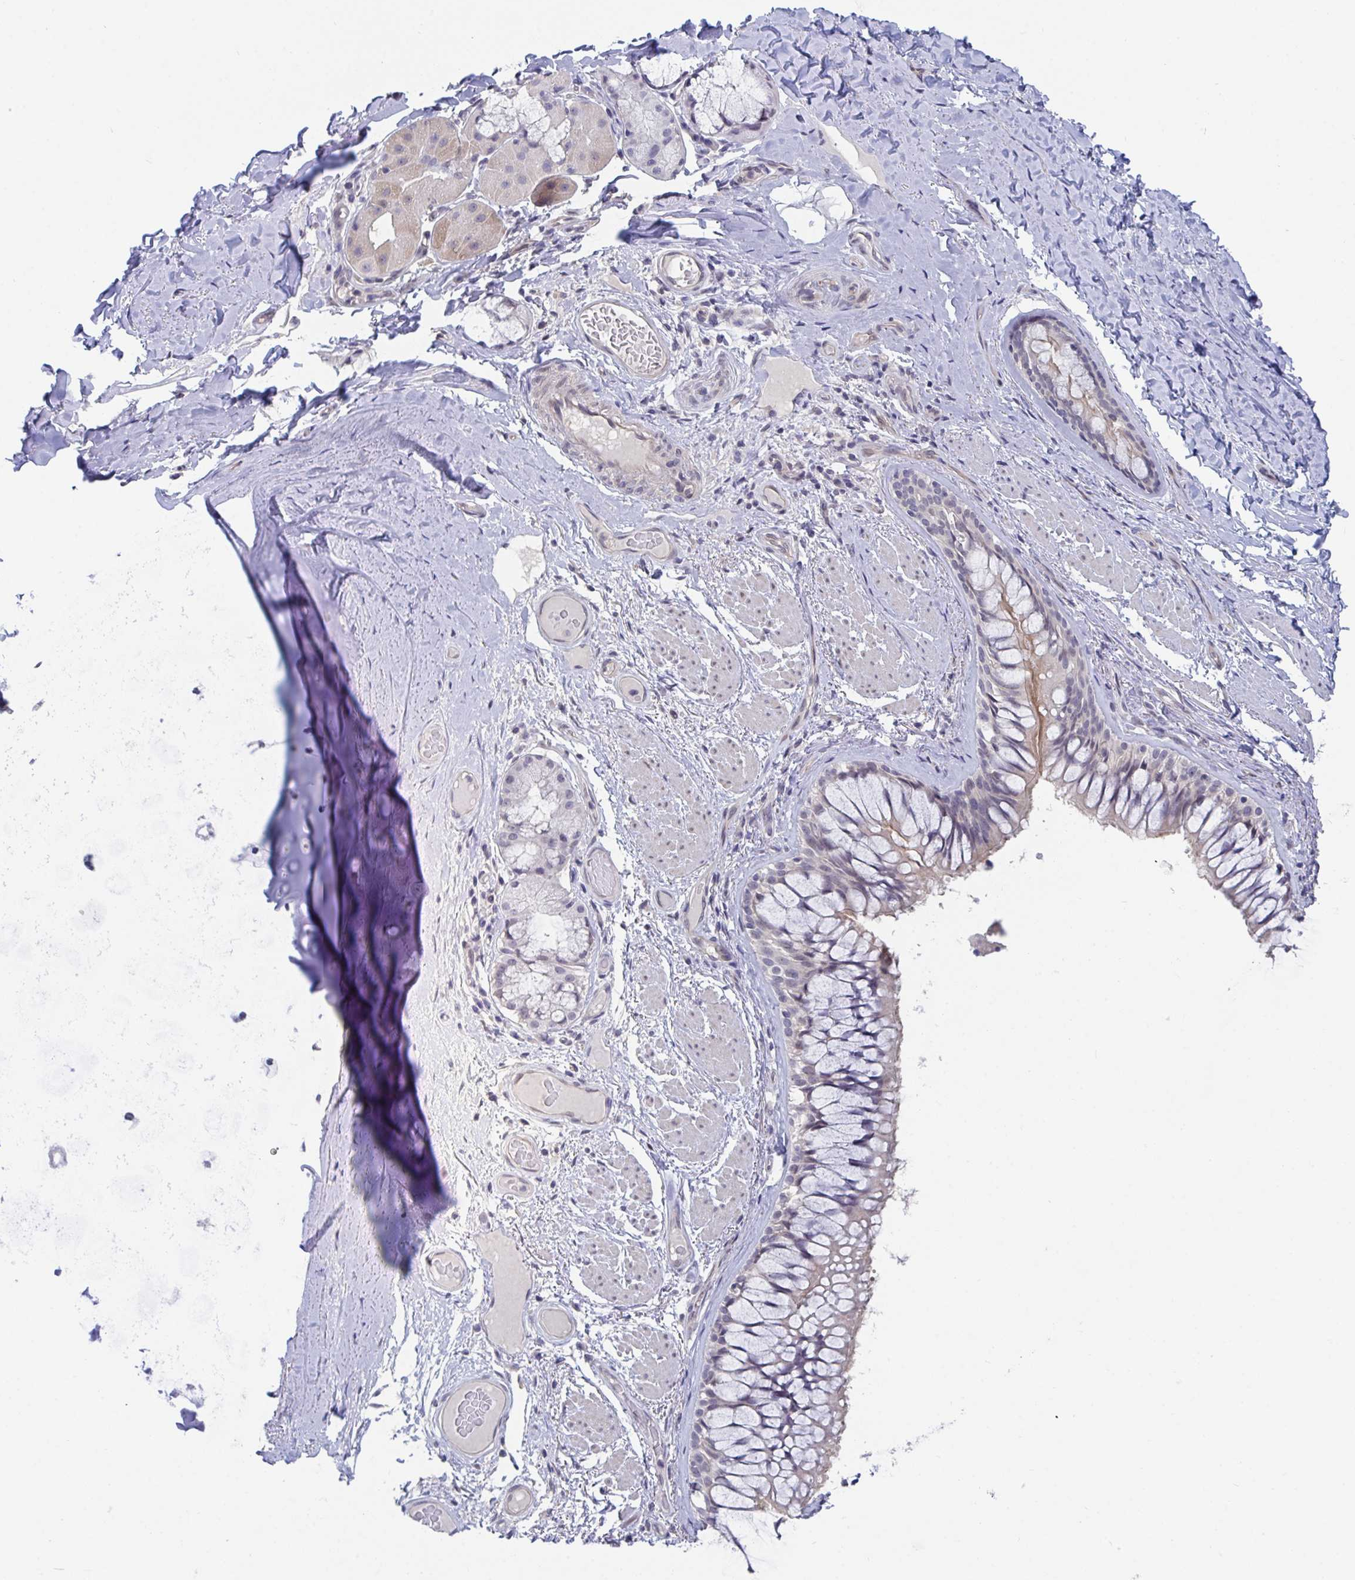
{"staining": {"intensity": "negative", "quantity": "none", "location": "none"}, "tissue": "adipose tissue", "cell_type": "Adipocytes", "image_type": "normal", "snomed": [{"axis": "morphology", "description": "Normal tissue, NOS"}, {"axis": "topography", "description": "Cartilage tissue"}, {"axis": "topography", "description": "Bronchus"}], "caption": "Immunohistochemistry (IHC) of normal human adipose tissue exhibits no positivity in adipocytes. (DAB immunohistochemistry (IHC), high magnification).", "gene": "FAM156A", "patient": {"sex": "male", "age": 64}}